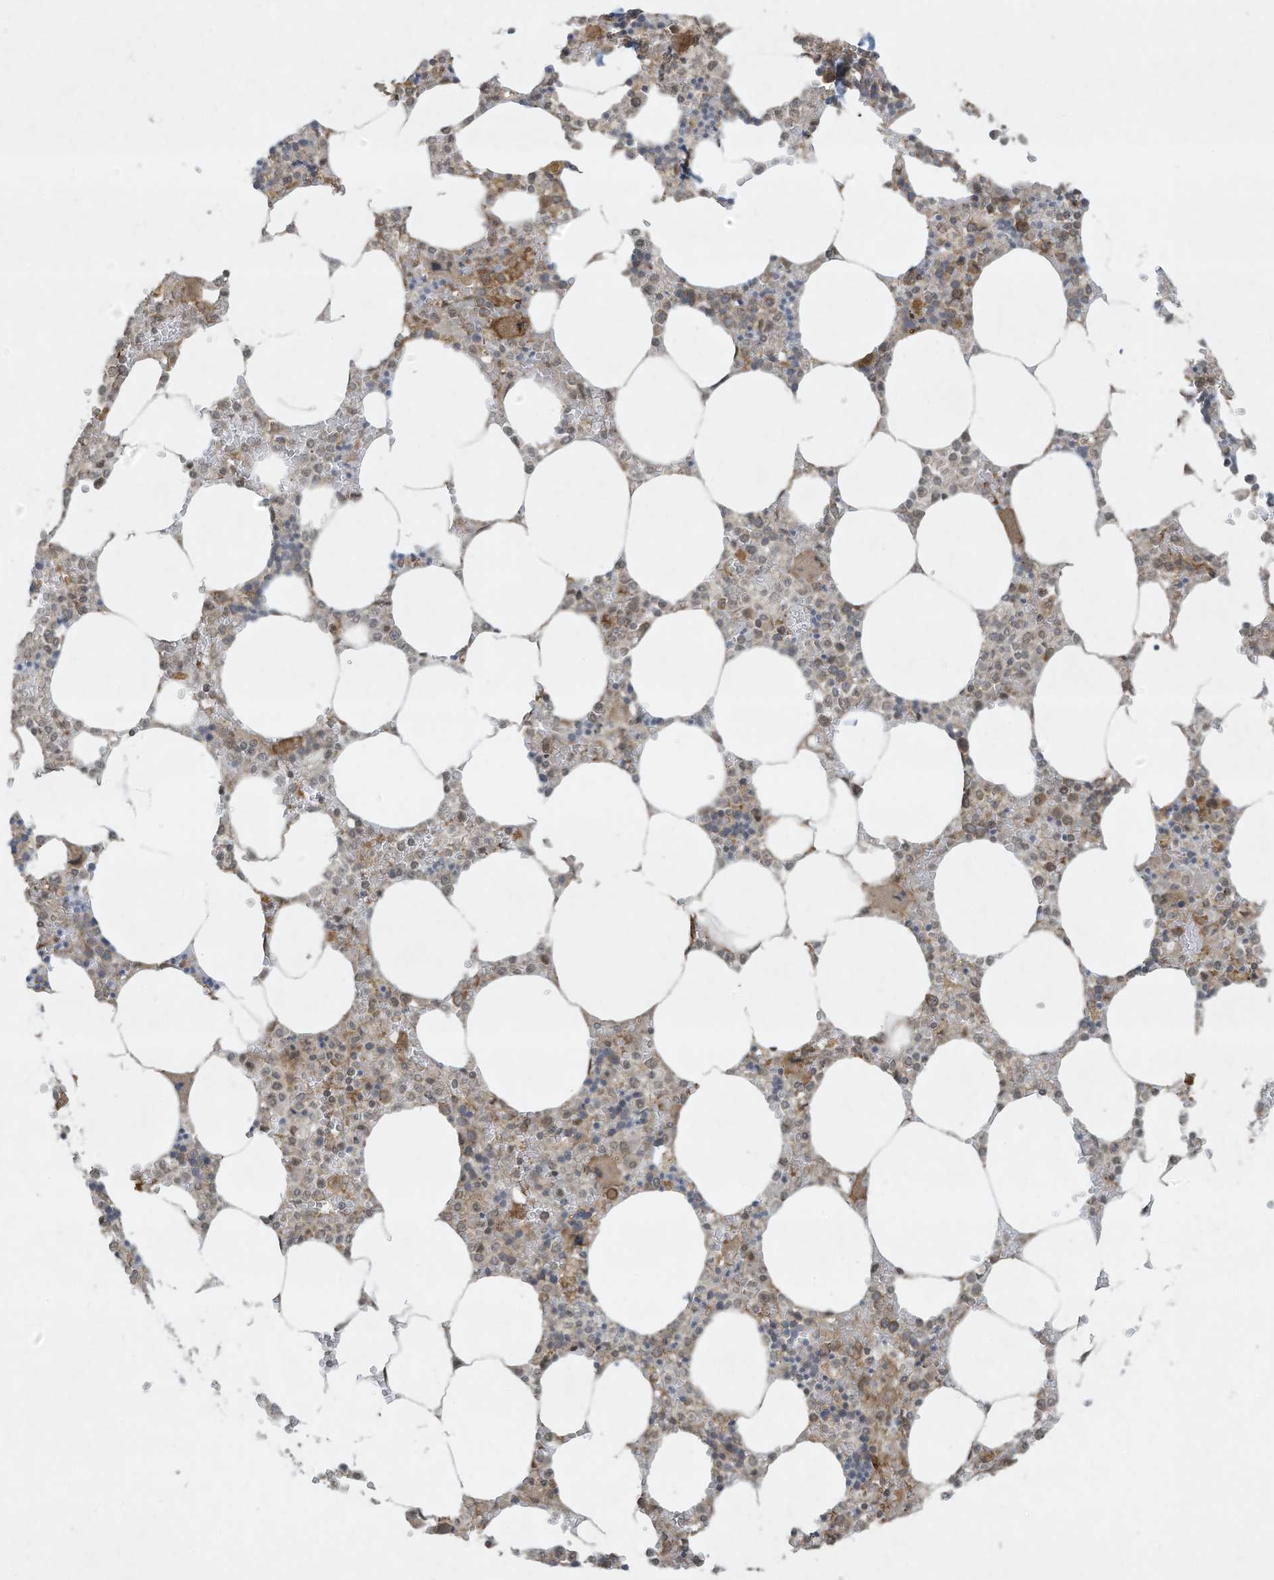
{"staining": {"intensity": "moderate", "quantity": "<25%", "location": "cytoplasmic/membranous"}, "tissue": "bone marrow", "cell_type": "Hematopoietic cells", "image_type": "normal", "snomed": [{"axis": "morphology", "description": "Normal tissue, NOS"}, {"axis": "topography", "description": "Bone marrow"}], "caption": "Hematopoietic cells display low levels of moderate cytoplasmic/membranous positivity in about <25% of cells in normal human bone marrow.", "gene": "ZNF263", "patient": {"sex": "male", "age": 70}}